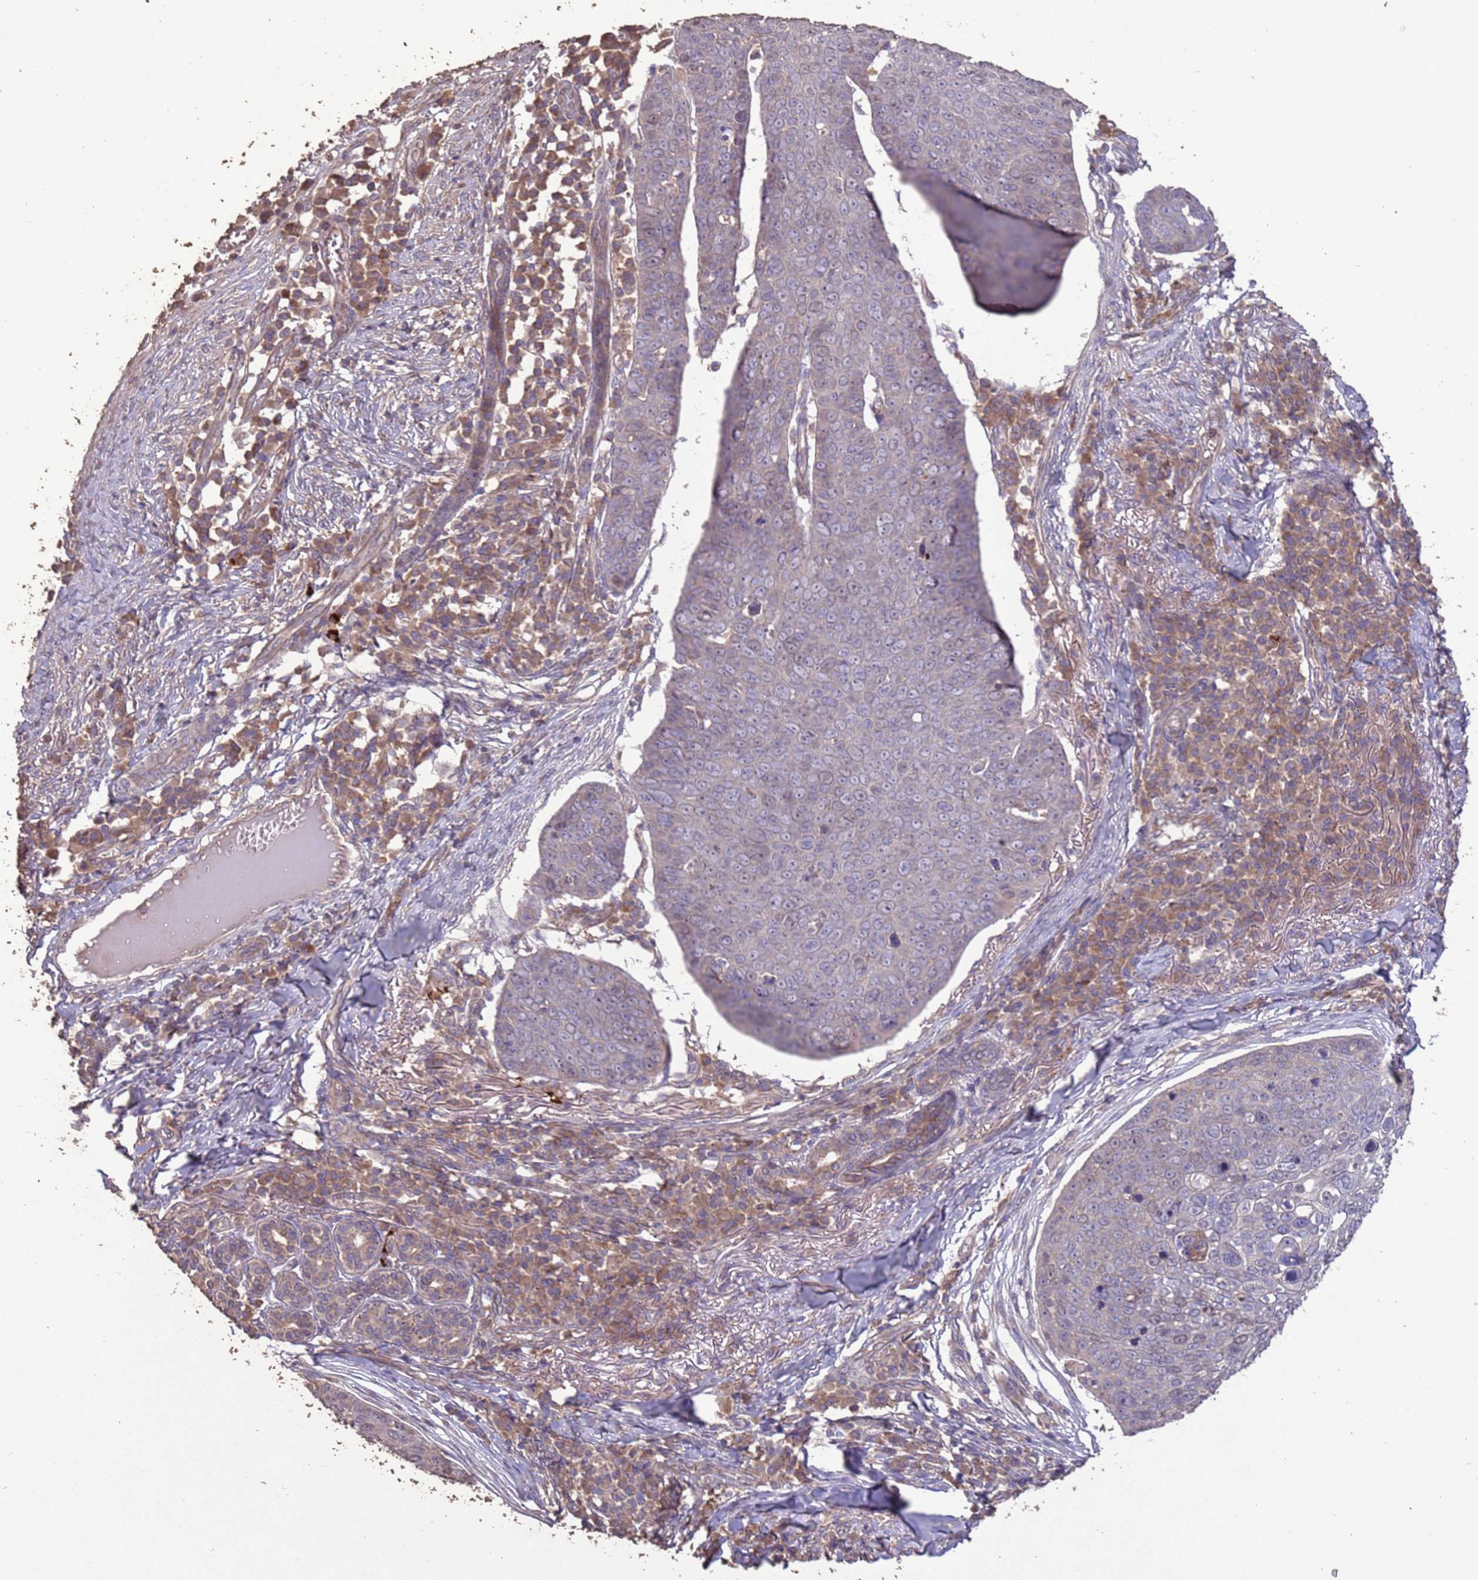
{"staining": {"intensity": "negative", "quantity": "none", "location": "none"}, "tissue": "skin cancer", "cell_type": "Tumor cells", "image_type": "cancer", "snomed": [{"axis": "morphology", "description": "Squamous cell carcinoma, NOS"}, {"axis": "topography", "description": "Skin"}], "caption": "IHC image of human skin cancer stained for a protein (brown), which demonstrates no positivity in tumor cells.", "gene": "SLC9B2", "patient": {"sex": "male", "age": 71}}